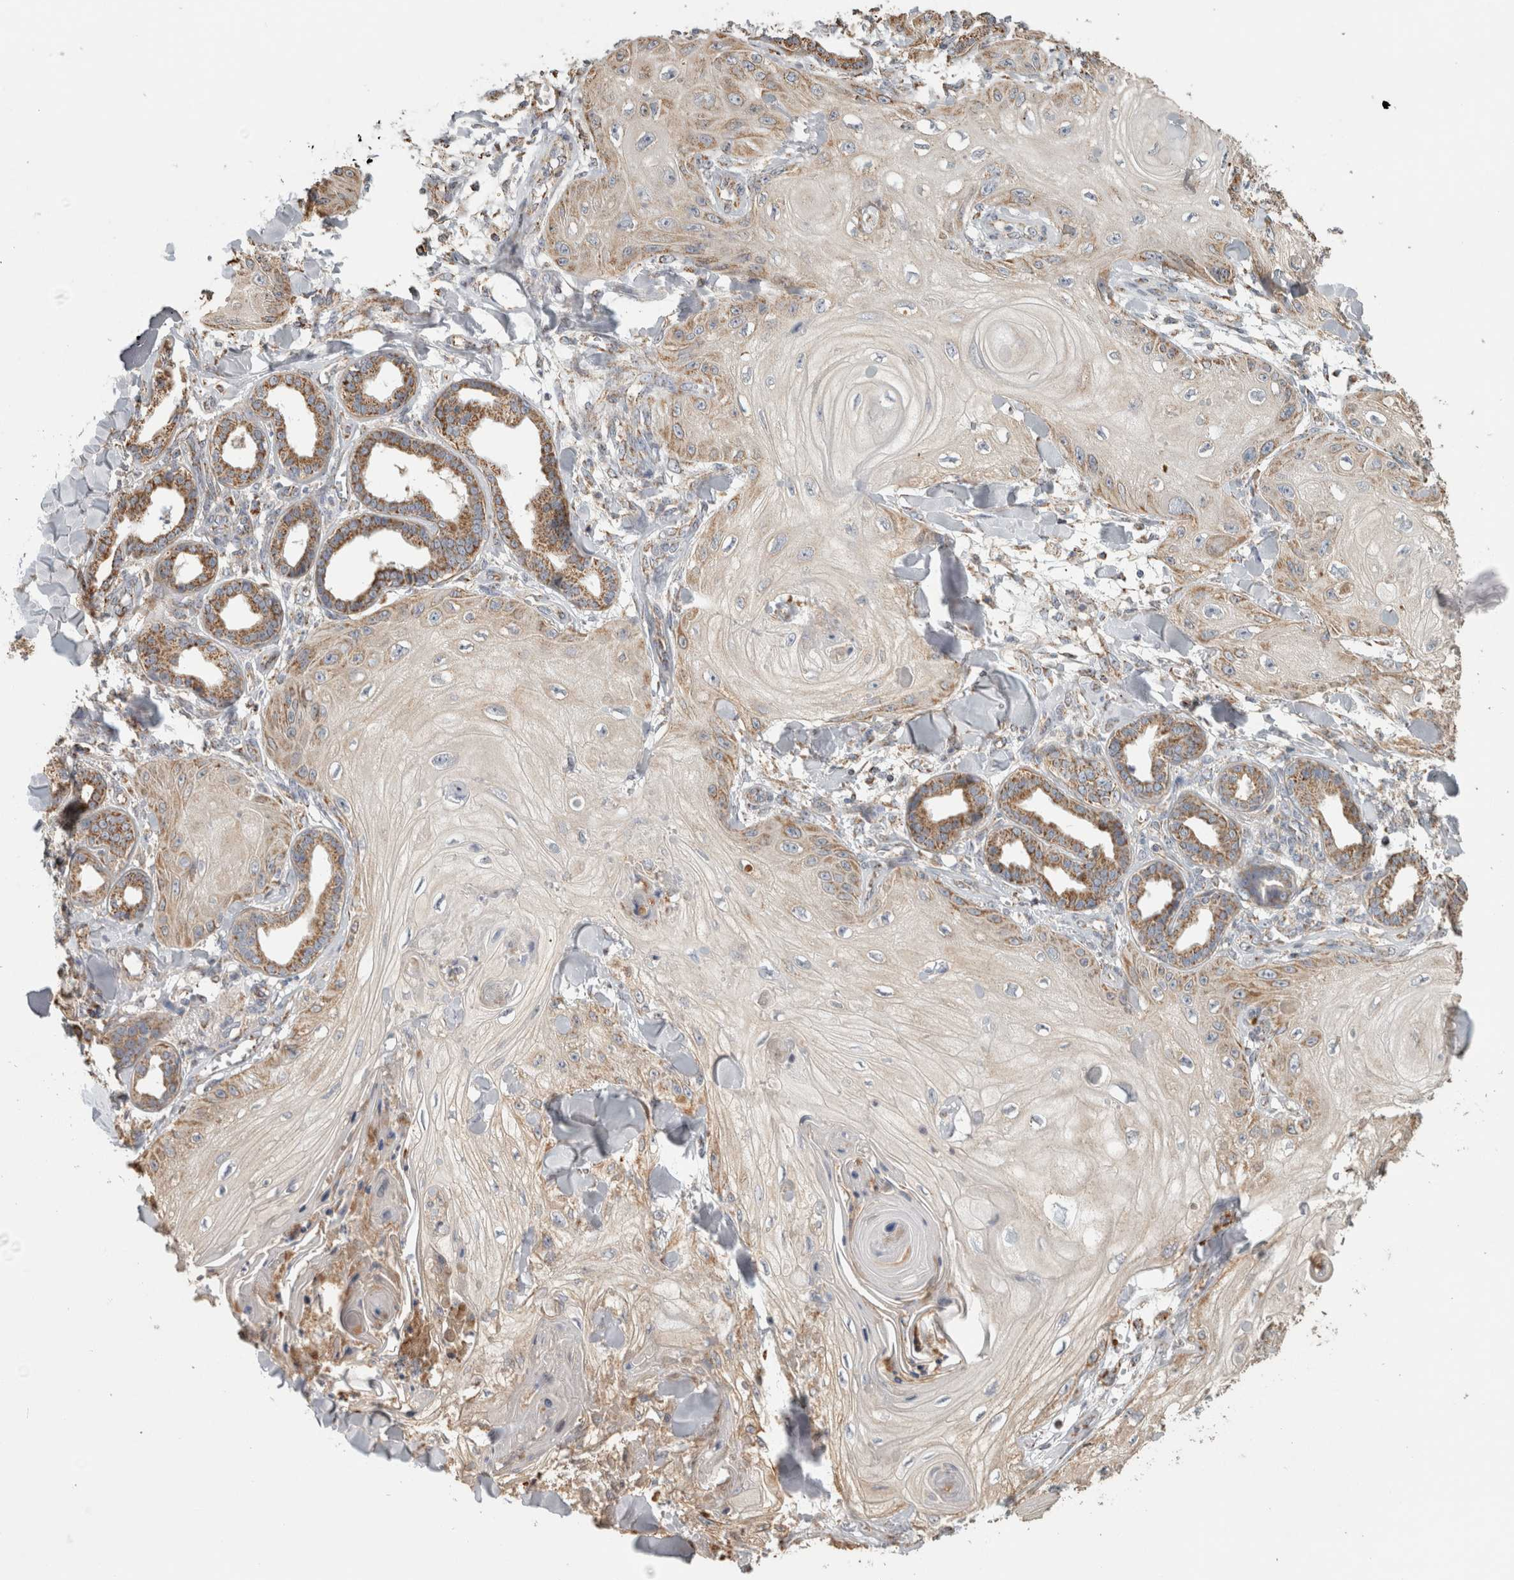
{"staining": {"intensity": "weak", "quantity": ">75%", "location": "cytoplasmic/membranous"}, "tissue": "skin cancer", "cell_type": "Tumor cells", "image_type": "cancer", "snomed": [{"axis": "morphology", "description": "Squamous cell carcinoma, NOS"}, {"axis": "topography", "description": "Skin"}], "caption": "IHC histopathology image of neoplastic tissue: human skin squamous cell carcinoma stained using immunohistochemistry (IHC) displays low levels of weak protein expression localized specifically in the cytoplasmic/membranous of tumor cells, appearing as a cytoplasmic/membranous brown color.", "gene": "ST8SIA1", "patient": {"sex": "male", "age": 74}}